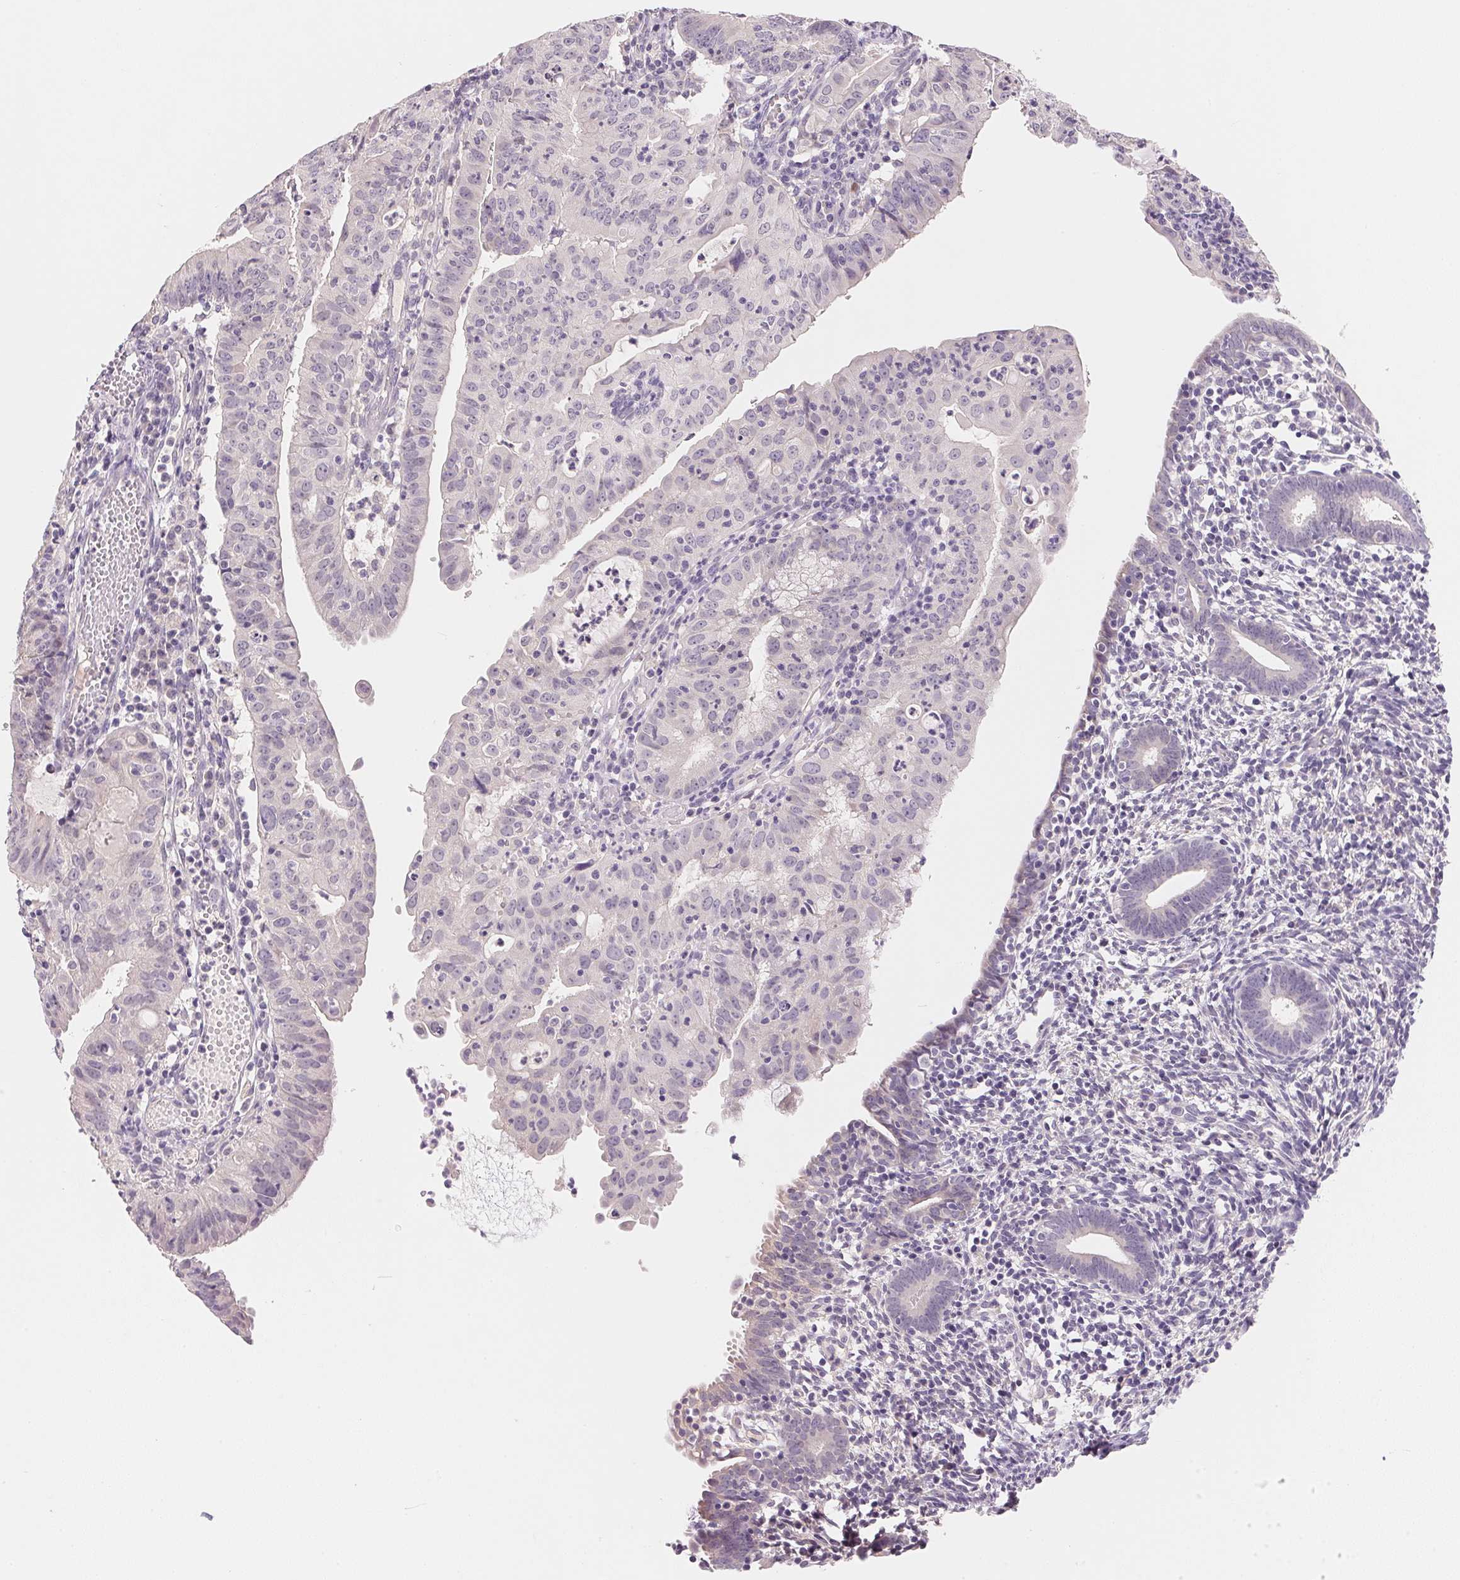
{"staining": {"intensity": "negative", "quantity": "none", "location": "none"}, "tissue": "endometrial cancer", "cell_type": "Tumor cells", "image_type": "cancer", "snomed": [{"axis": "morphology", "description": "Adenocarcinoma, NOS"}, {"axis": "topography", "description": "Endometrium"}], "caption": "An image of human endometrial cancer is negative for staining in tumor cells.", "gene": "MCOLN3", "patient": {"sex": "female", "age": 60}}